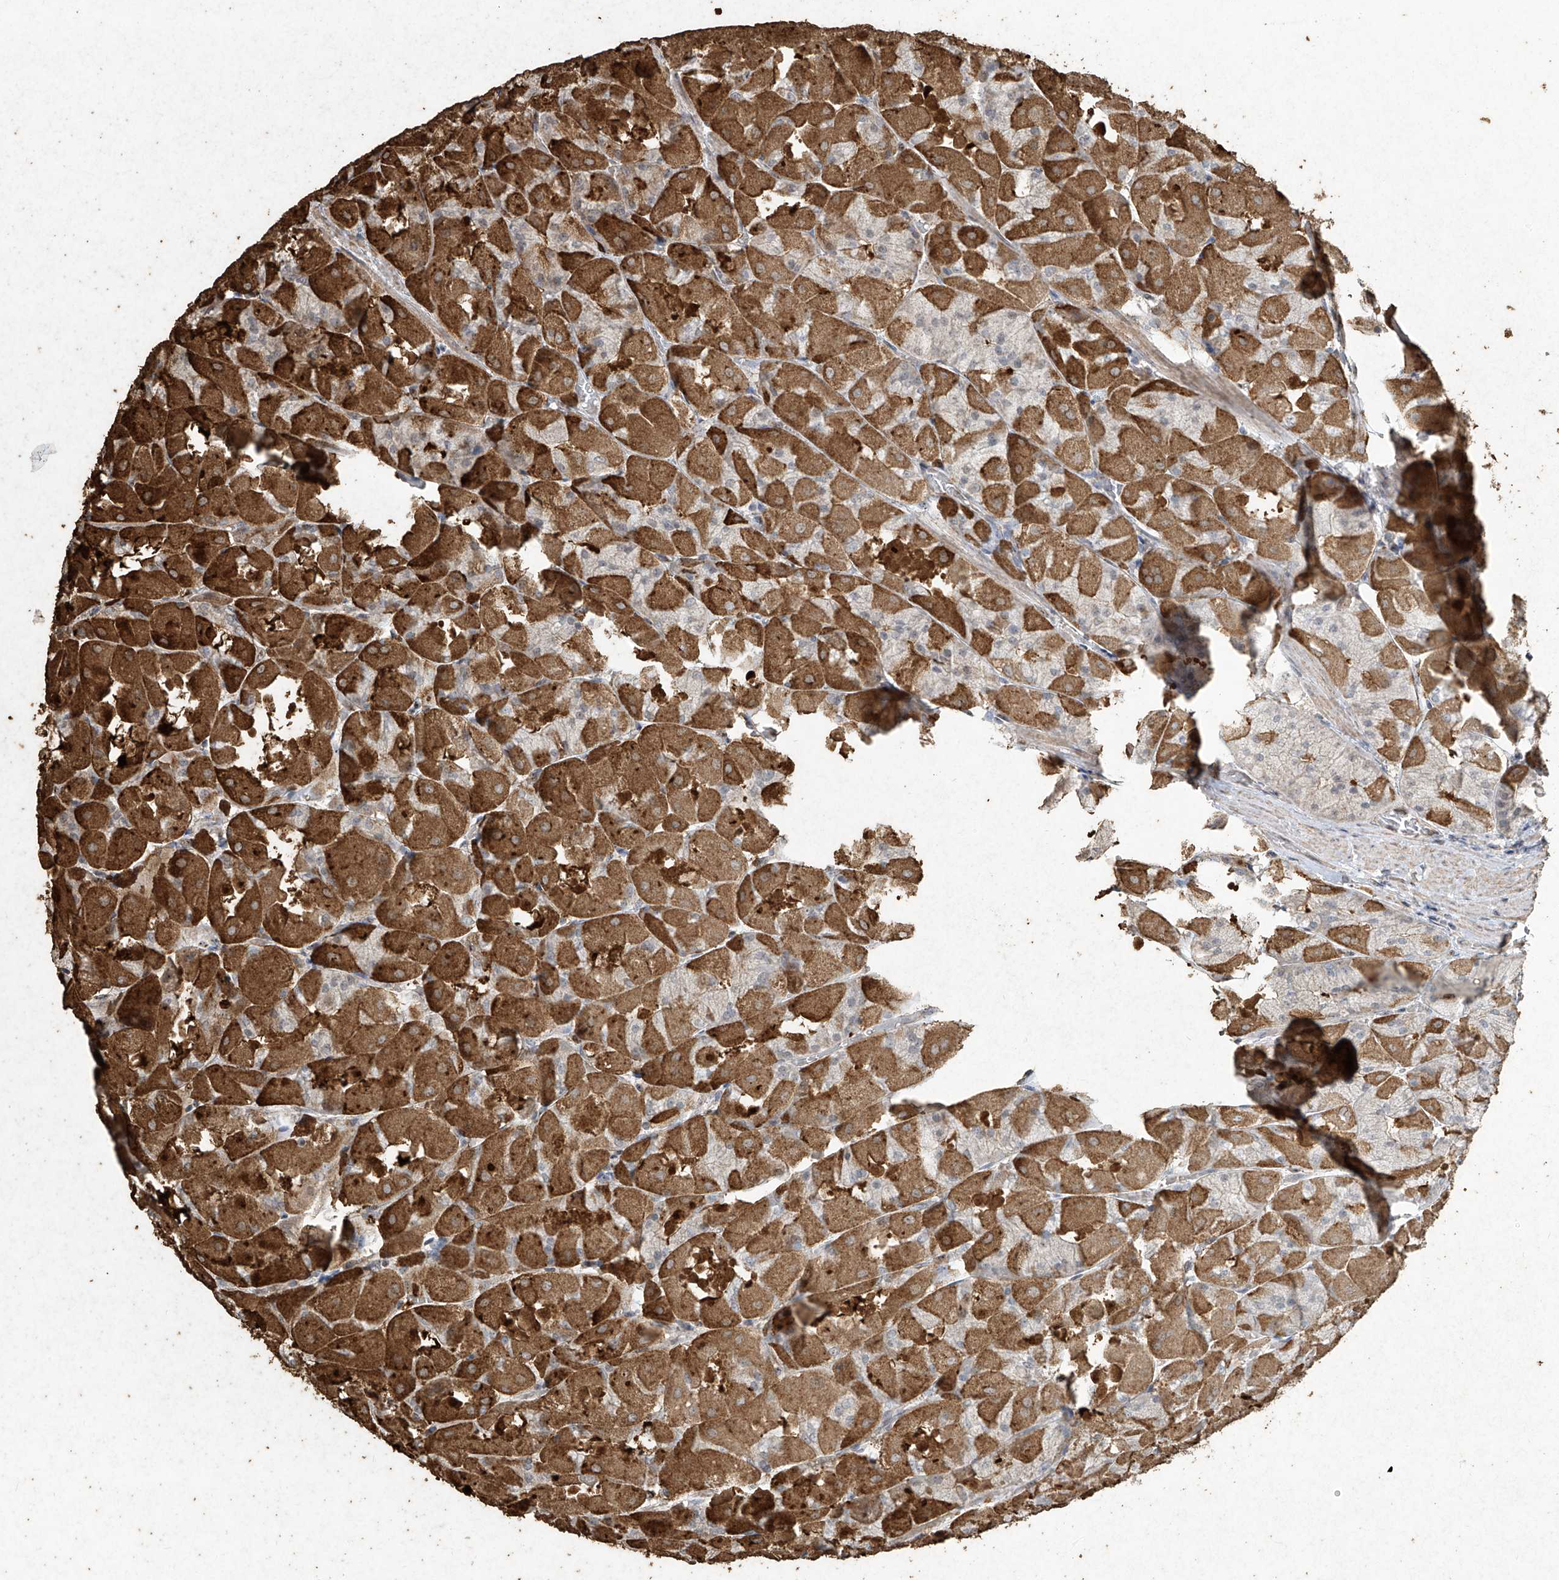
{"staining": {"intensity": "strong", "quantity": "25%-75%", "location": "cytoplasmic/membranous"}, "tissue": "stomach", "cell_type": "Glandular cells", "image_type": "normal", "snomed": [{"axis": "morphology", "description": "Normal tissue, NOS"}, {"axis": "topography", "description": "Stomach"}], "caption": "DAB (3,3'-diaminobenzidine) immunohistochemical staining of benign stomach shows strong cytoplasmic/membranous protein expression in about 25%-75% of glandular cells.", "gene": "ERBB3", "patient": {"sex": "female", "age": 61}}